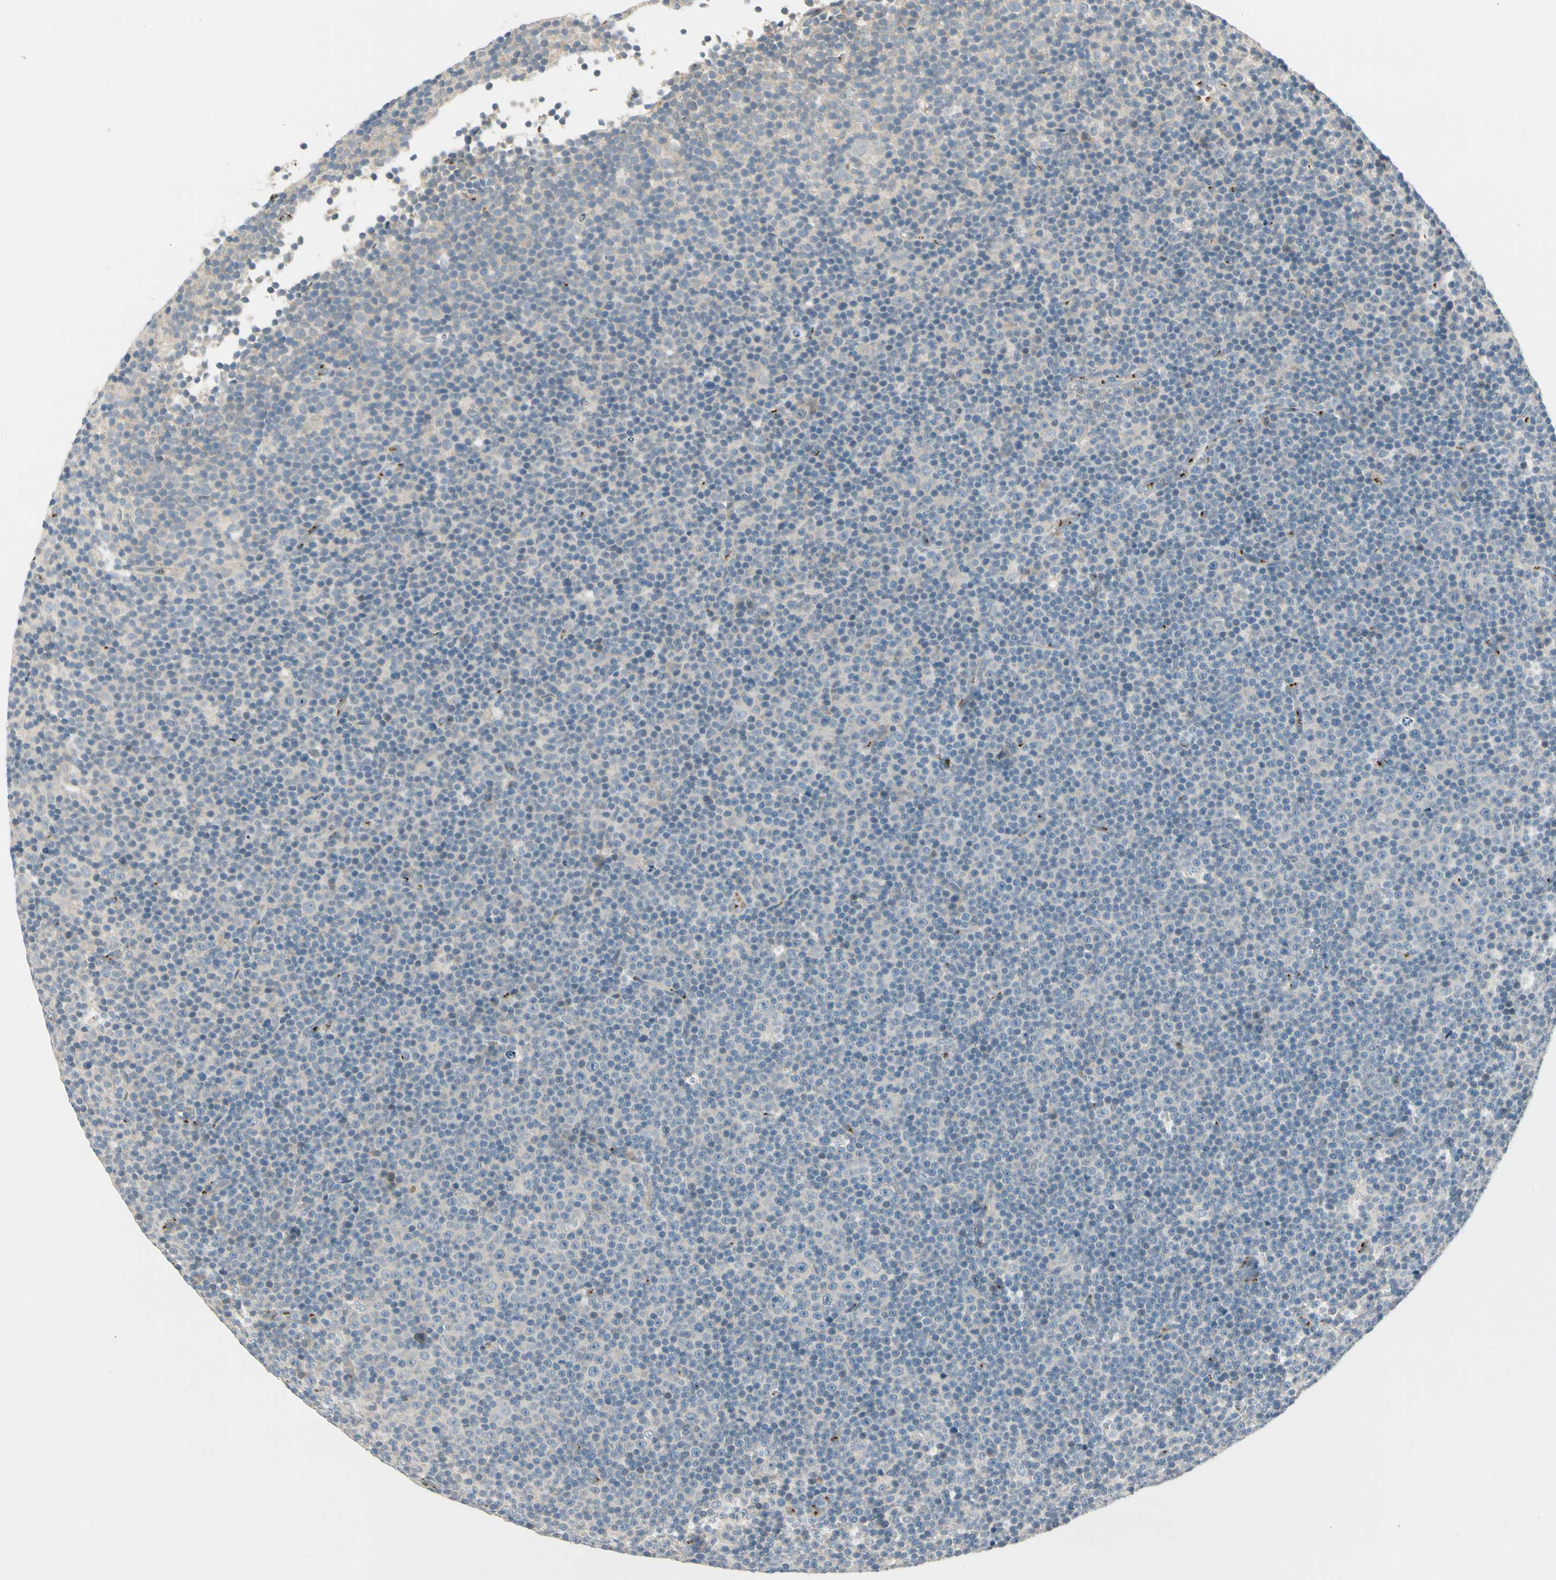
{"staining": {"intensity": "weak", "quantity": "25%-75%", "location": "cytoplasmic/membranous"}, "tissue": "lymphoma", "cell_type": "Tumor cells", "image_type": "cancer", "snomed": [{"axis": "morphology", "description": "Malignant lymphoma, non-Hodgkin's type, Low grade"}, {"axis": "topography", "description": "Lymph node"}], "caption": "Lymphoma stained with a protein marker shows weak staining in tumor cells.", "gene": "MANSC1", "patient": {"sex": "female", "age": 67}}